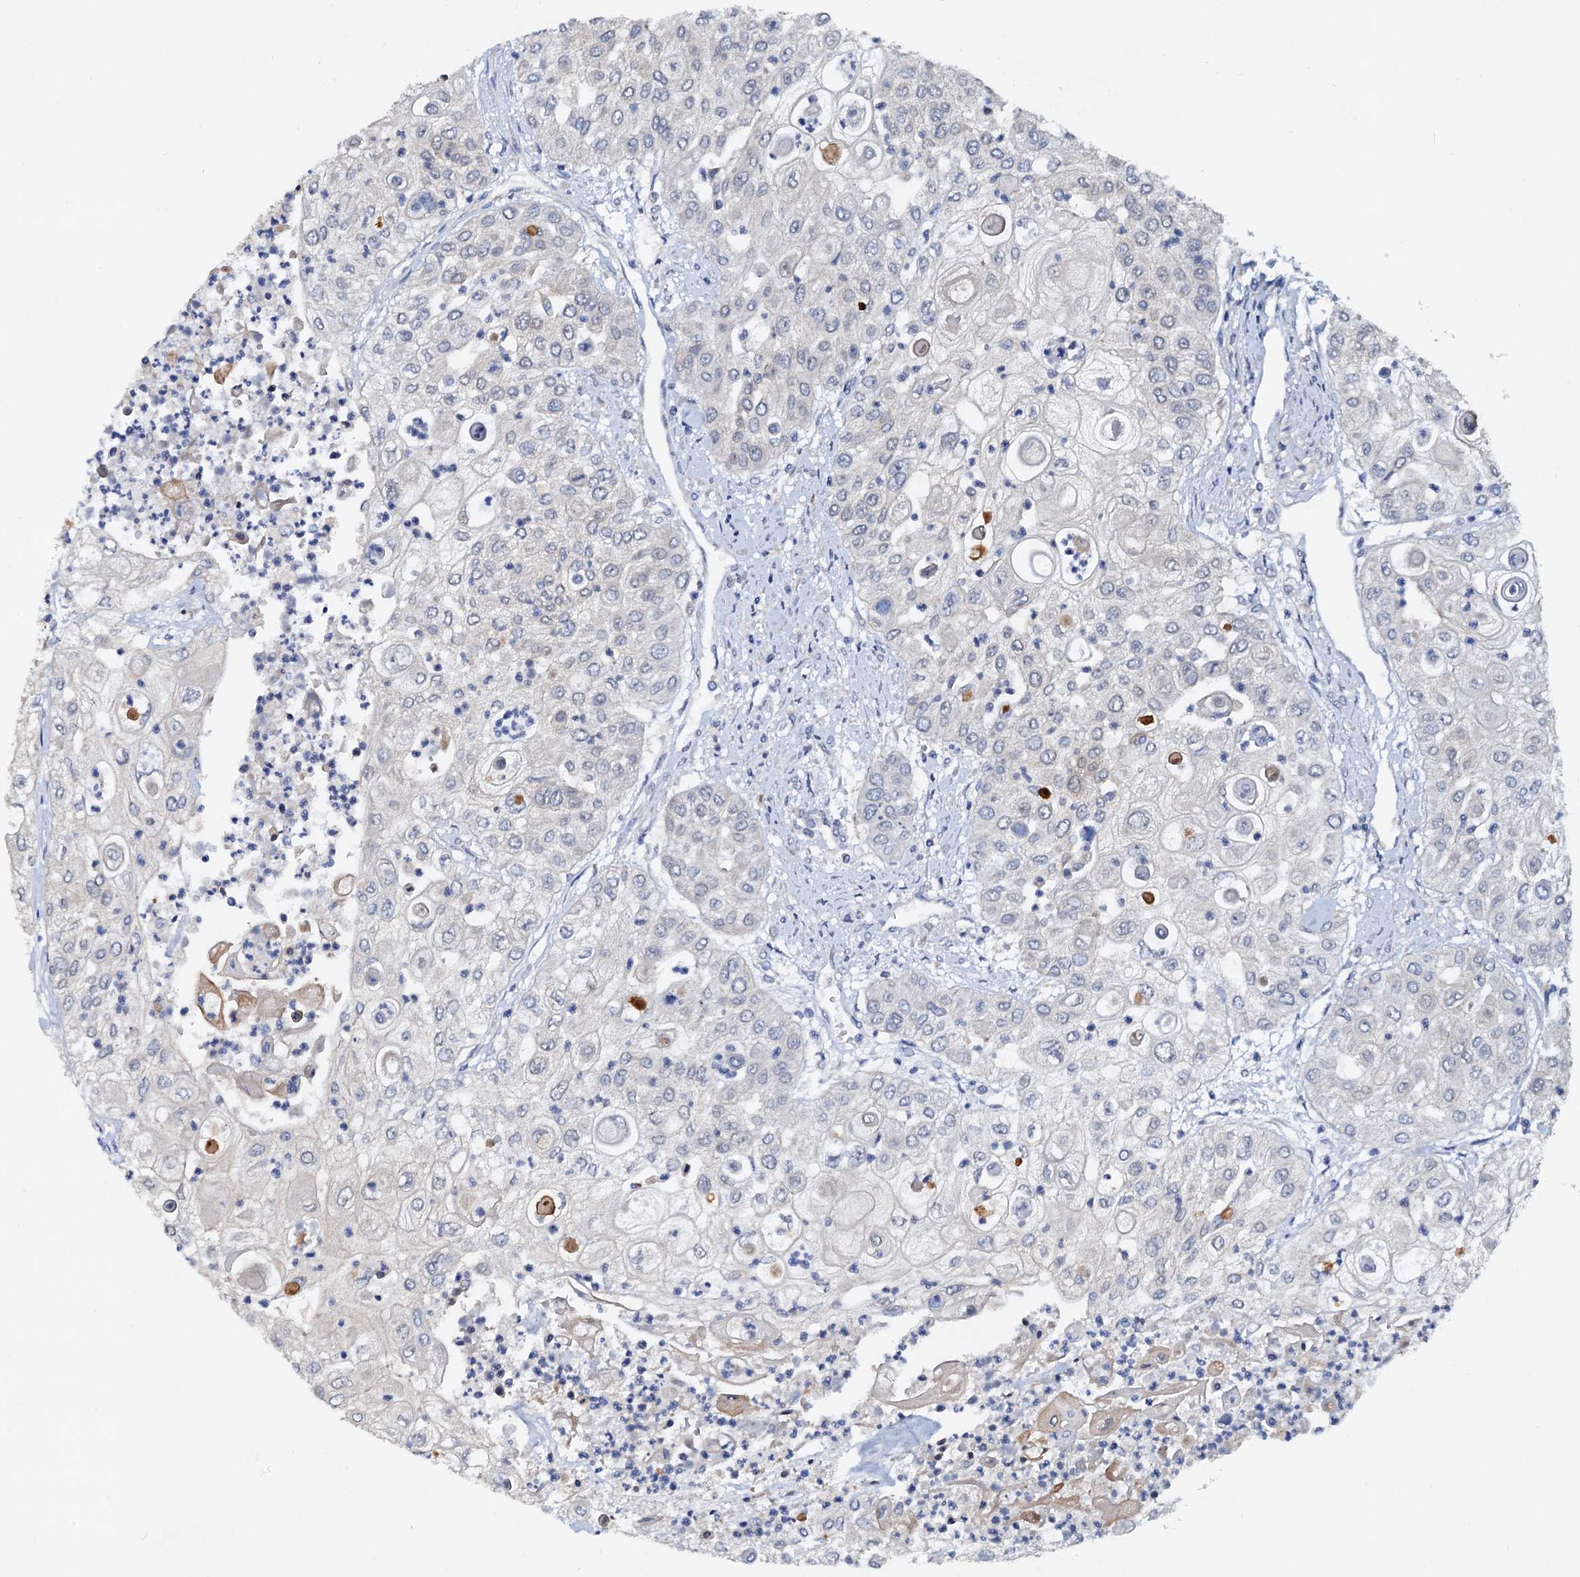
{"staining": {"intensity": "negative", "quantity": "none", "location": "none"}, "tissue": "urothelial cancer", "cell_type": "Tumor cells", "image_type": "cancer", "snomed": [{"axis": "morphology", "description": "Urothelial carcinoma, High grade"}, {"axis": "topography", "description": "Urinary bladder"}], "caption": "The image shows no significant positivity in tumor cells of high-grade urothelial carcinoma.", "gene": "PTGES3", "patient": {"sex": "female", "age": 79}}